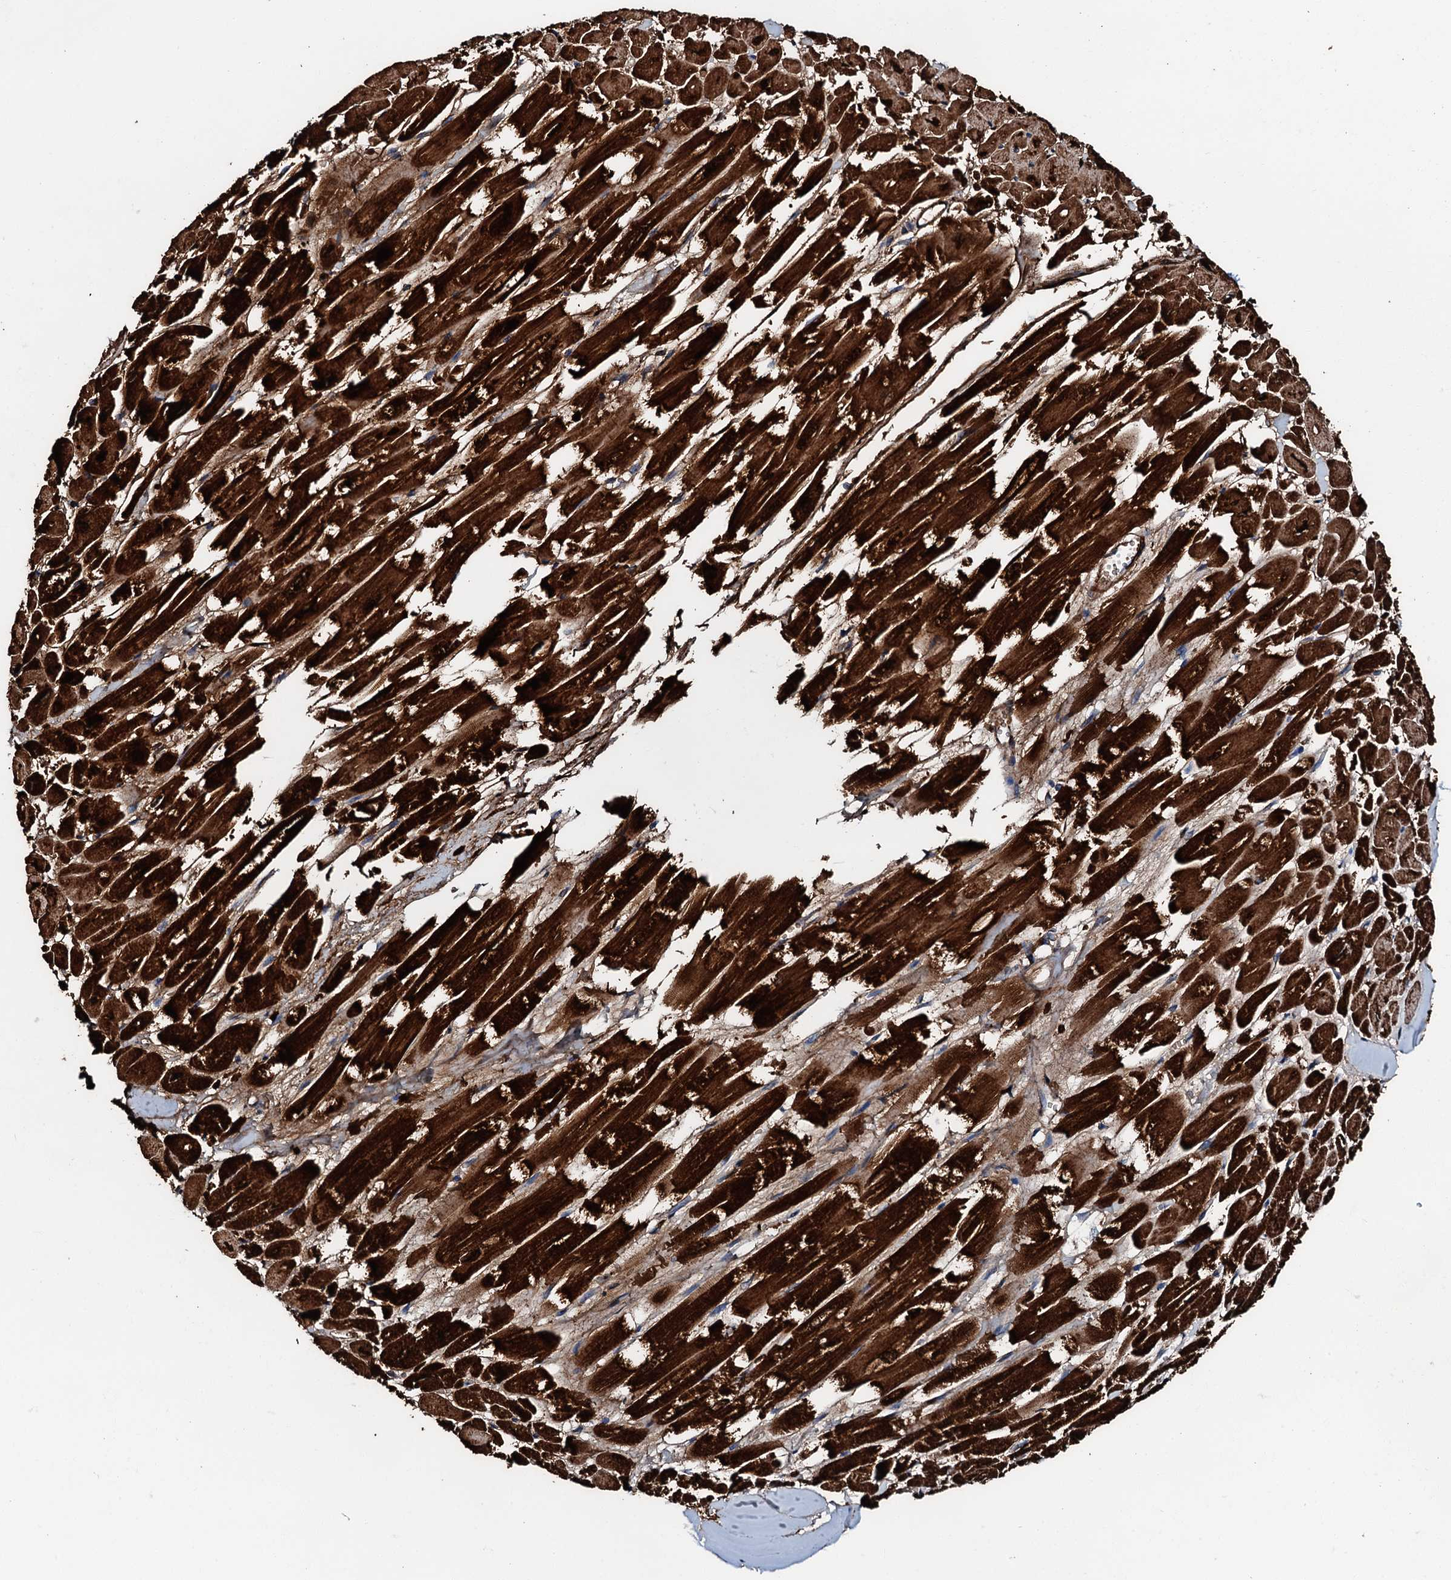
{"staining": {"intensity": "strong", "quantity": ">75%", "location": "cytoplasmic/membranous"}, "tissue": "heart muscle", "cell_type": "Cardiomyocytes", "image_type": "normal", "snomed": [{"axis": "morphology", "description": "Normal tissue, NOS"}, {"axis": "topography", "description": "Heart"}], "caption": "A brown stain highlights strong cytoplasmic/membranous positivity of a protein in cardiomyocytes of normal human heart muscle.", "gene": "HADH", "patient": {"sex": "male", "age": 54}}